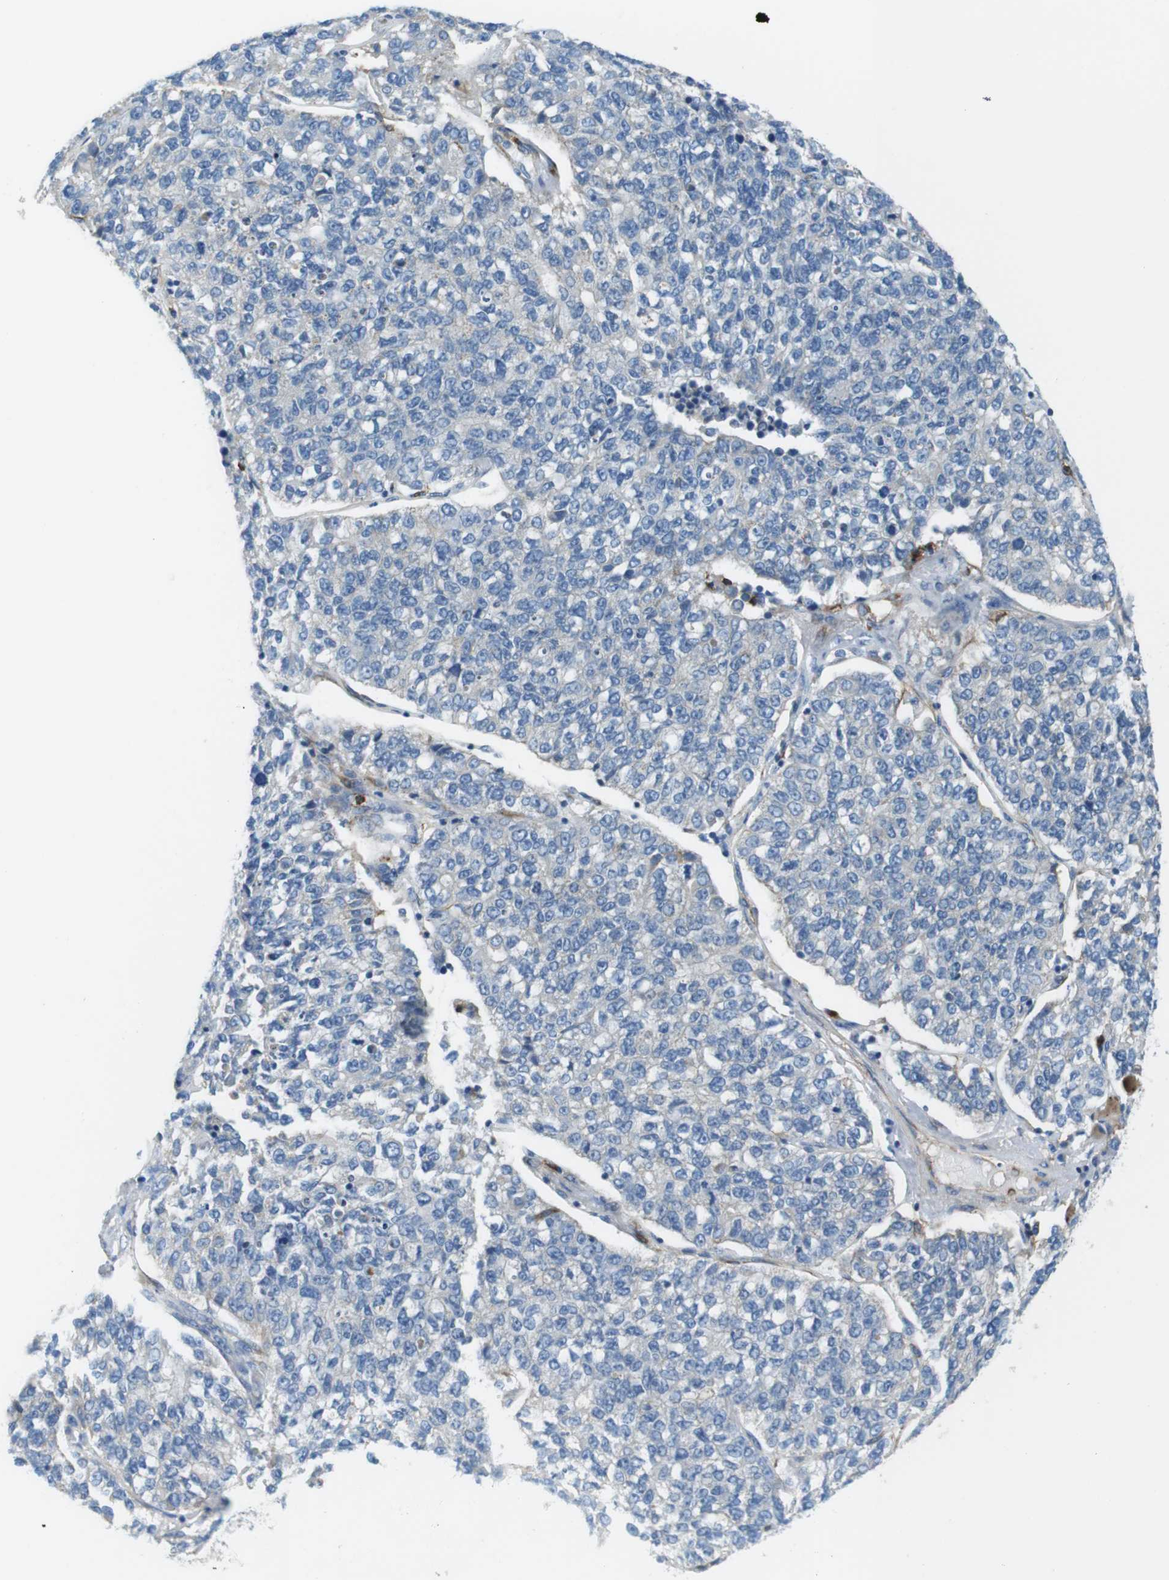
{"staining": {"intensity": "negative", "quantity": "none", "location": "none"}, "tissue": "lung cancer", "cell_type": "Tumor cells", "image_type": "cancer", "snomed": [{"axis": "morphology", "description": "Adenocarcinoma, NOS"}, {"axis": "topography", "description": "Lung"}], "caption": "The photomicrograph reveals no significant staining in tumor cells of lung adenocarcinoma.", "gene": "EMP2", "patient": {"sex": "male", "age": 49}}